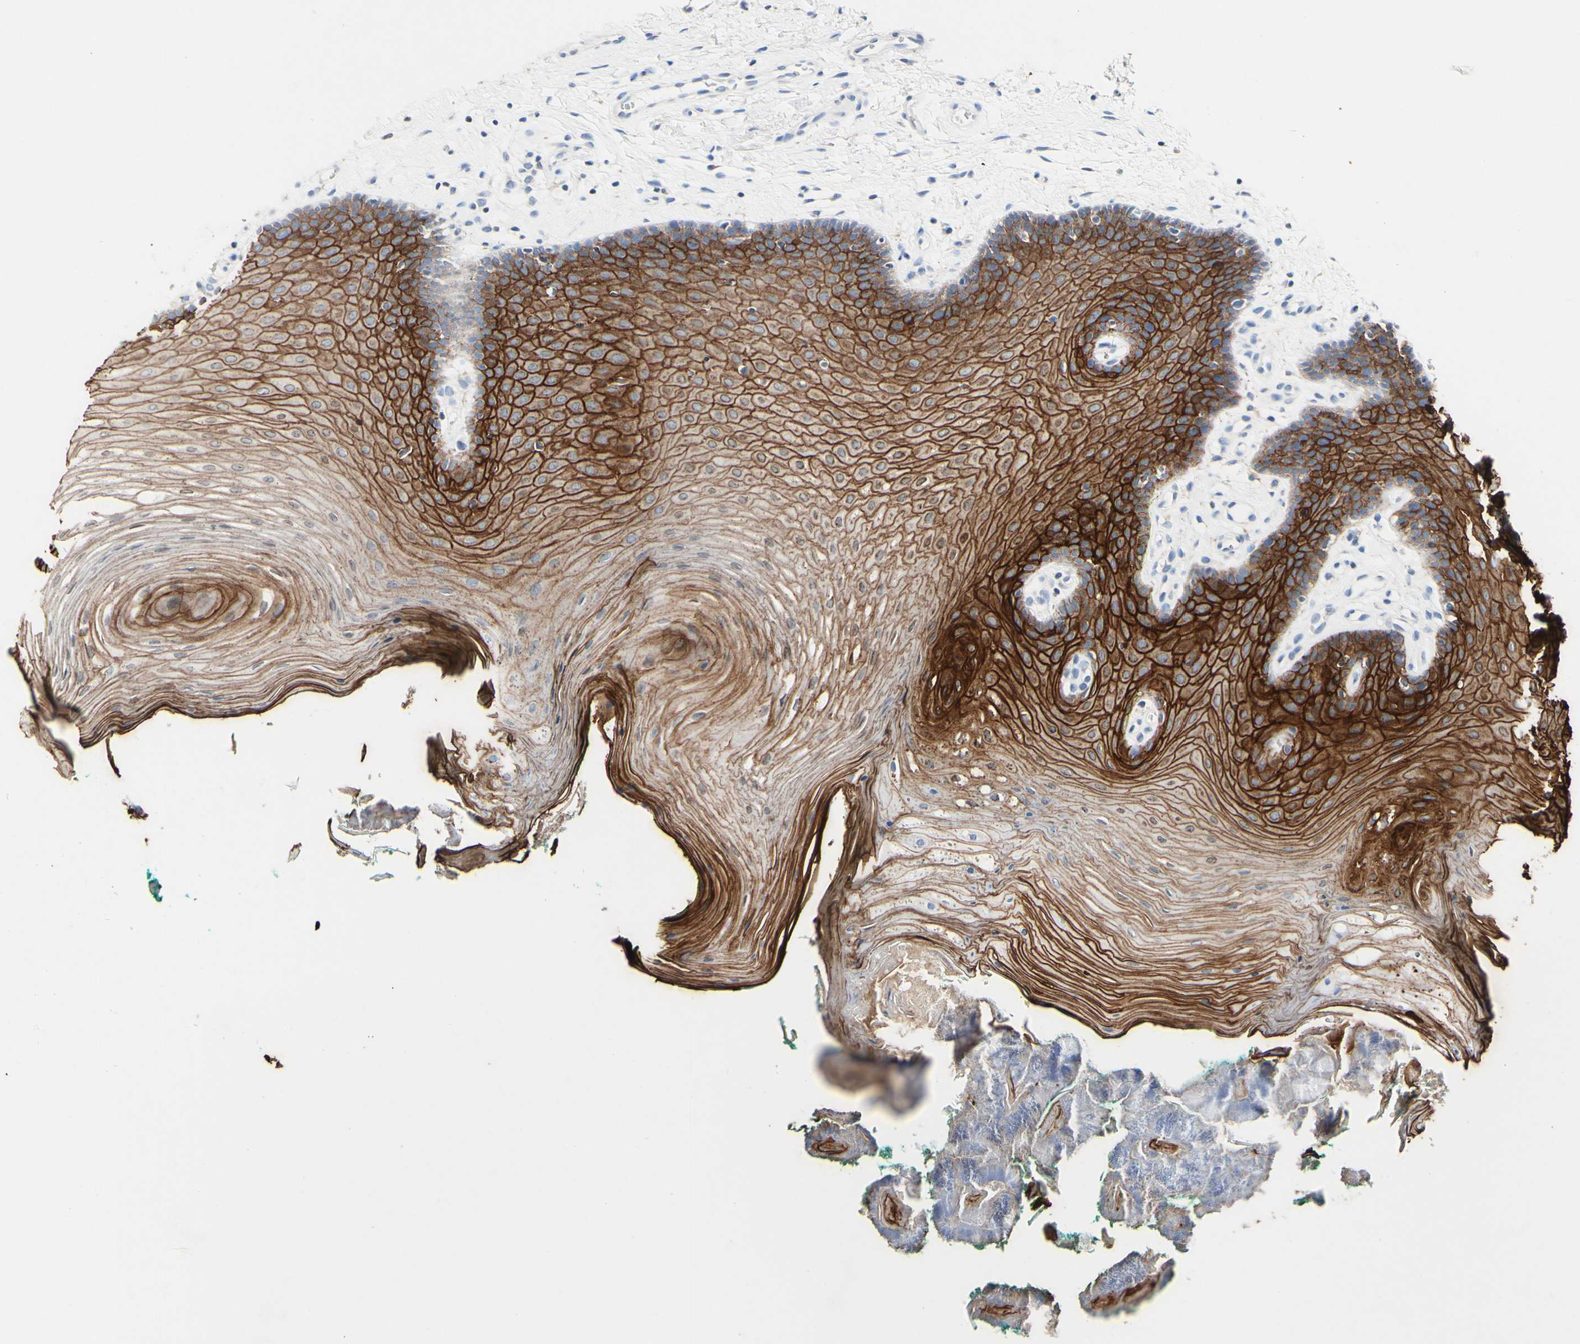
{"staining": {"intensity": "strong", "quantity": ">75%", "location": "cytoplasmic/membranous"}, "tissue": "oral mucosa", "cell_type": "Squamous epithelial cells", "image_type": "normal", "snomed": [{"axis": "morphology", "description": "Normal tissue, NOS"}, {"axis": "topography", "description": "Skeletal muscle"}, {"axis": "topography", "description": "Oral tissue"}], "caption": "Immunohistochemical staining of benign human oral mucosa shows strong cytoplasmic/membranous protein expression in approximately >75% of squamous epithelial cells.", "gene": "DSC2", "patient": {"sex": "male", "age": 58}}